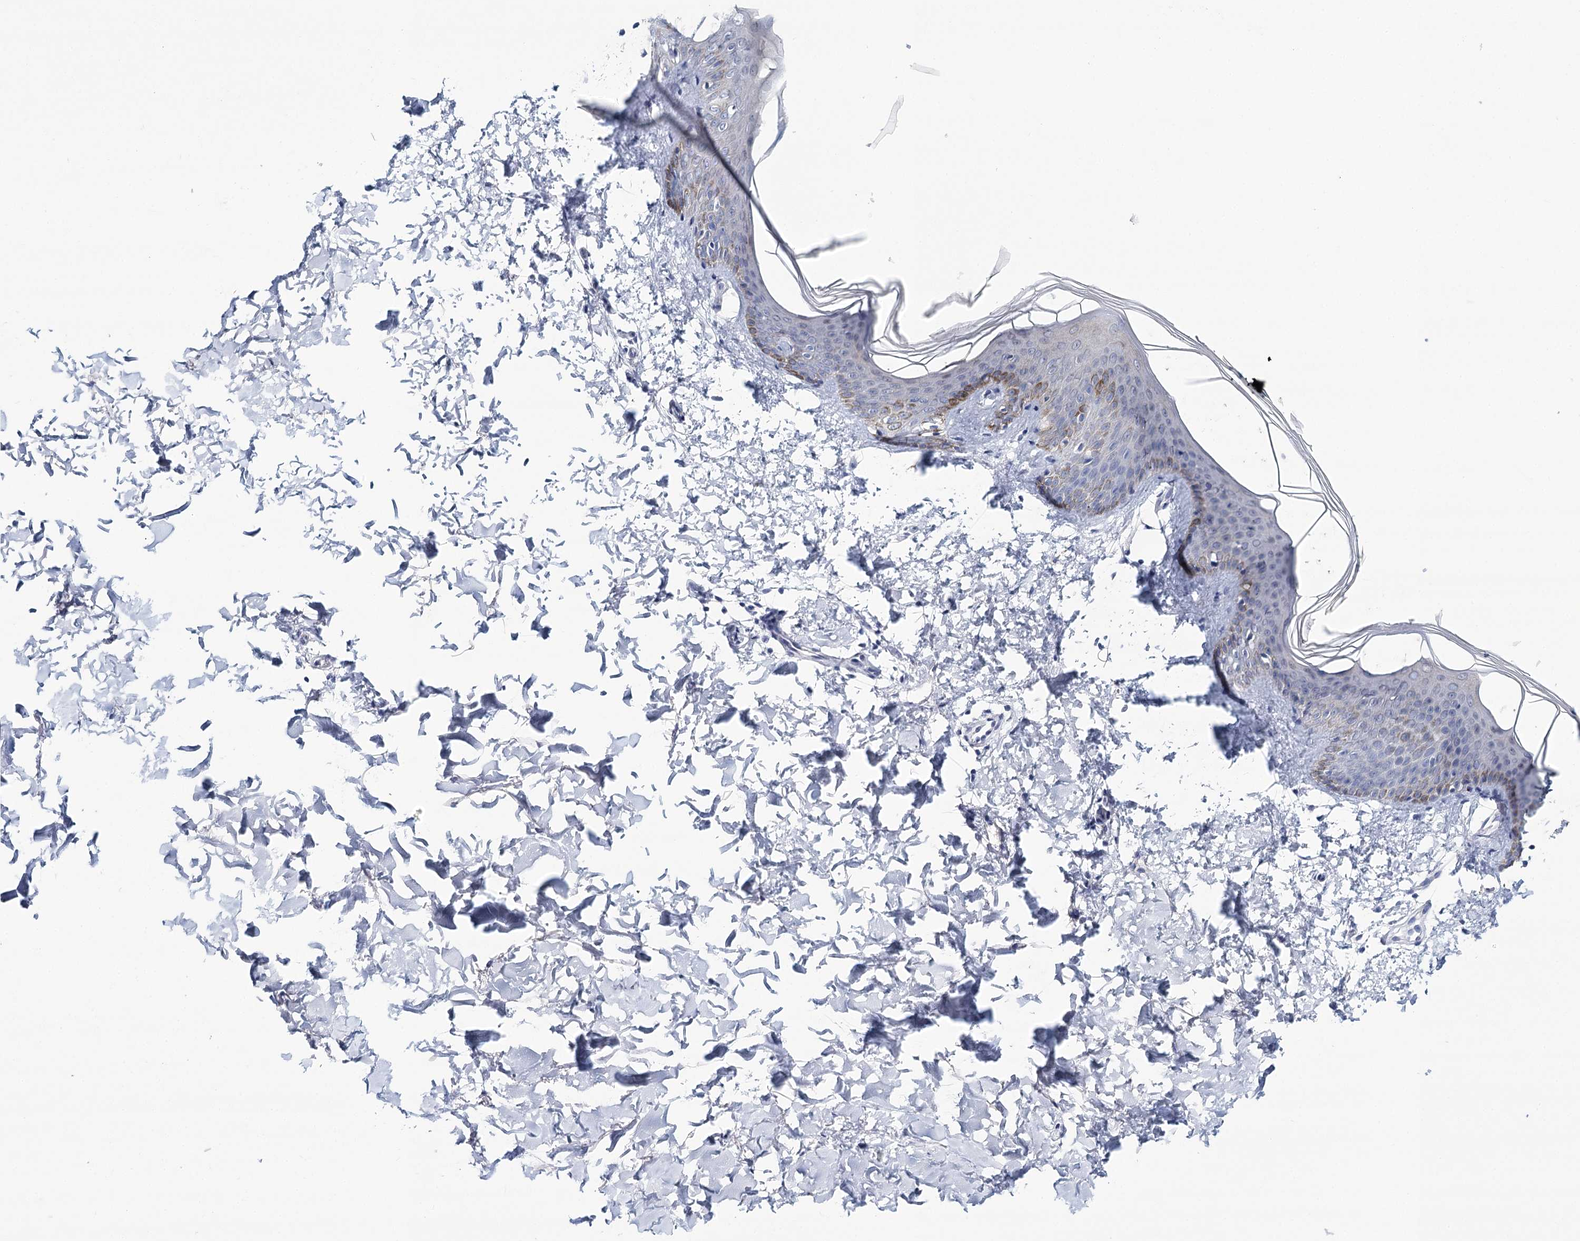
{"staining": {"intensity": "negative", "quantity": "none", "location": "none"}, "tissue": "skin", "cell_type": "Fibroblasts", "image_type": "normal", "snomed": [{"axis": "morphology", "description": "Normal tissue, NOS"}, {"axis": "topography", "description": "Skin"}], "caption": "IHC of benign skin shows no expression in fibroblasts.", "gene": "HSPA4L", "patient": {"sex": "male", "age": 36}}